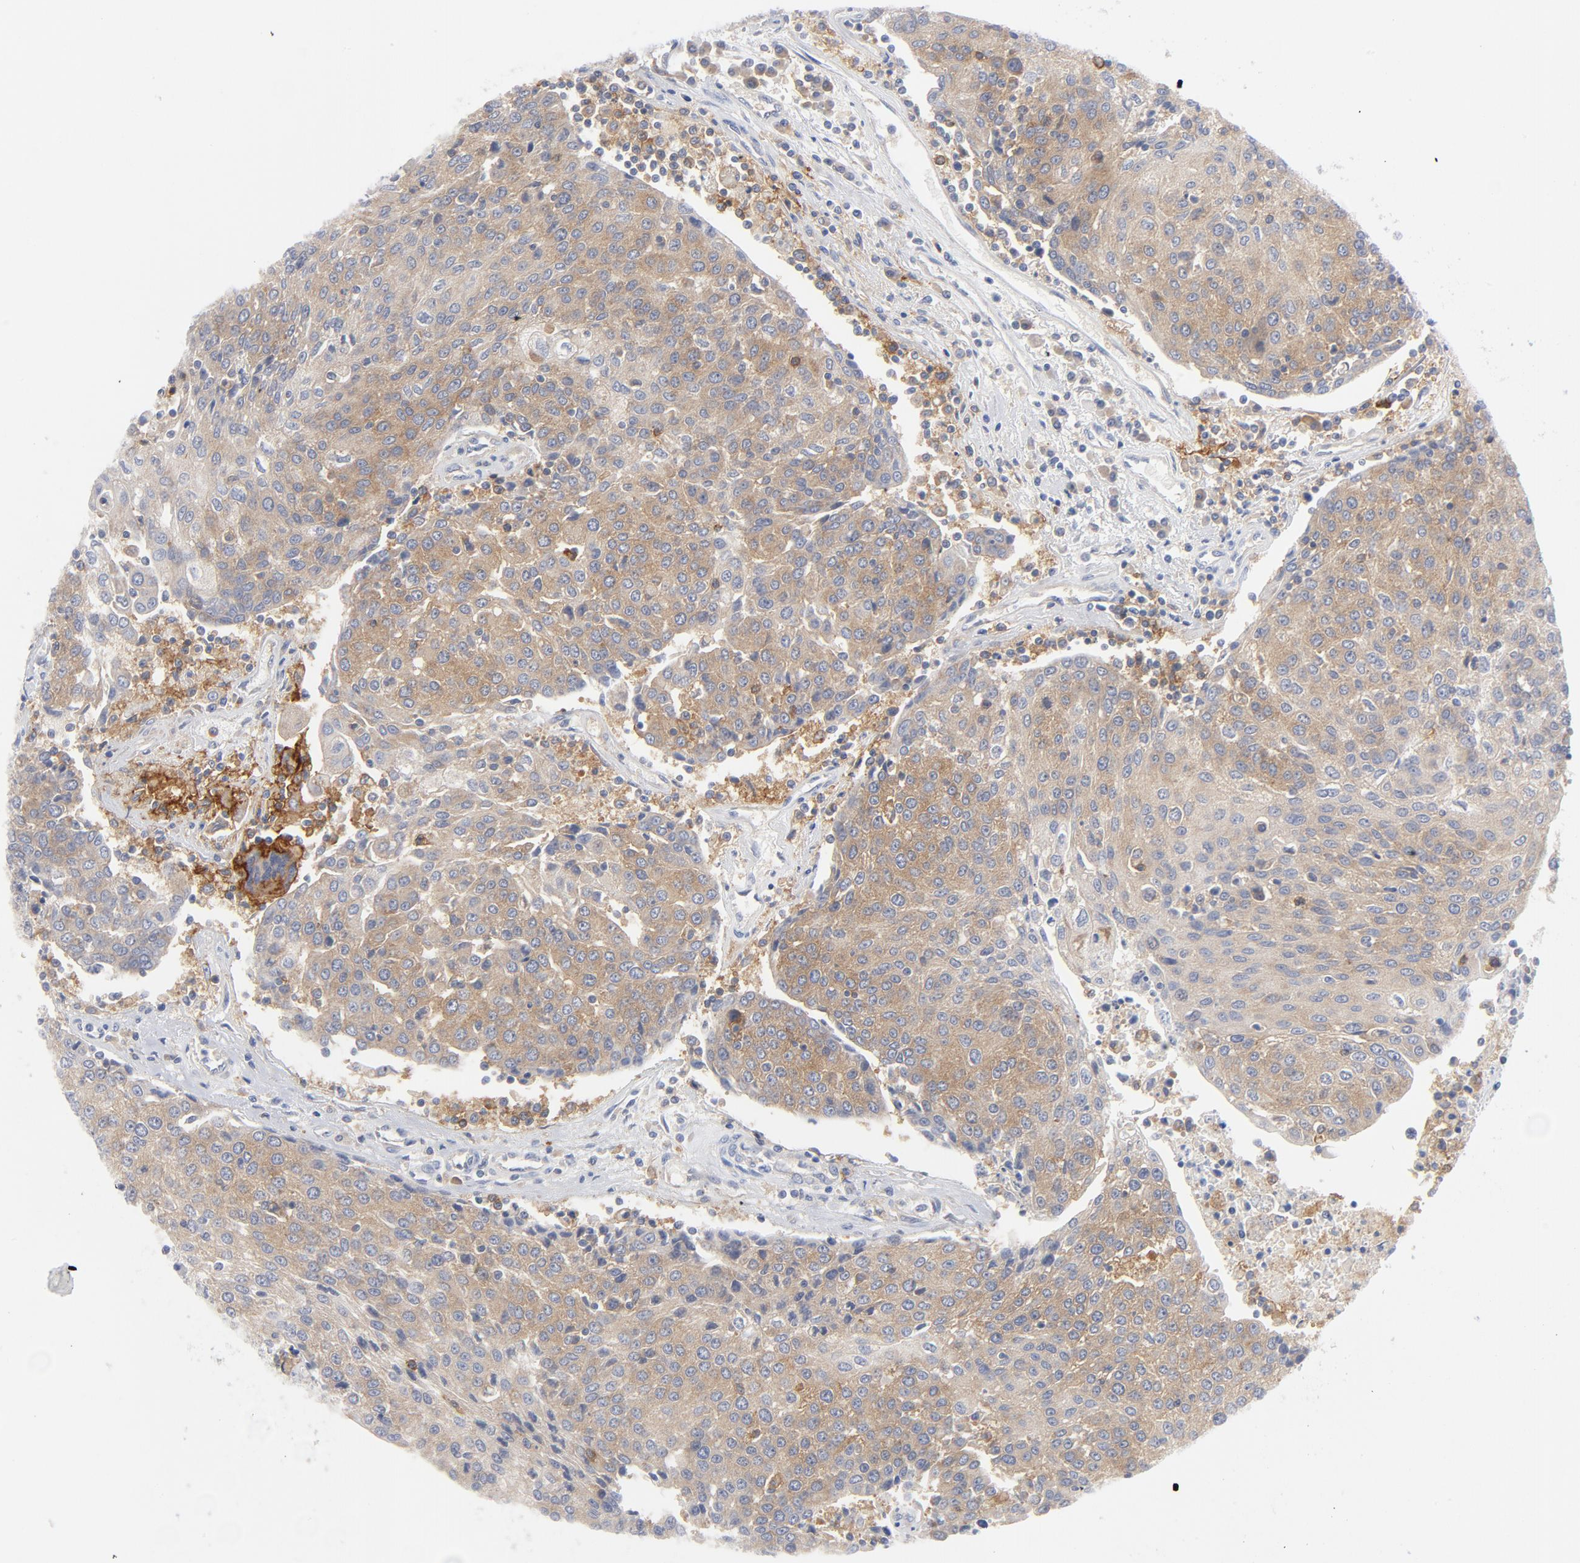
{"staining": {"intensity": "moderate", "quantity": "25%-75%", "location": "cytoplasmic/membranous"}, "tissue": "urothelial cancer", "cell_type": "Tumor cells", "image_type": "cancer", "snomed": [{"axis": "morphology", "description": "Urothelial carcinoma, High grade"}, {"axis": "topography", "description": "Urinary bladder"}], "caption": "Immunohistochemical staining of human urothelial cancer shows medium levels of moderate cytoplasmic/membranous protein expression in about 25%-75% of tumor cells.", "gene": "CD86", "patient": {"sex": "female", "age": 85}}